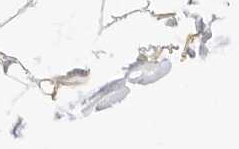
{"staining": {"intensity": "negative", "quantity": "none", "location": "none"}, "tissue": "adipose tissue", "cell_type": "Adipocytes", "image_type": "normal", "snomed": [{"axis": "morphology", "description": "Normal tissue, NOS"}, {"axis": "topography", "description": "Breast"}], "caption": "An immunohistochemistry (IHC) histopathology image of benign adipose tissue is shown. There is no staining in adipocytes of adipose tissue. (DAB (3,3'-diaminobenzidine) immunohistochemistry (IHC) visualized using brightfield microscopy, high magnification).", "gene": "ERO1B", "patient": {"sex": "female", "age": 23}}